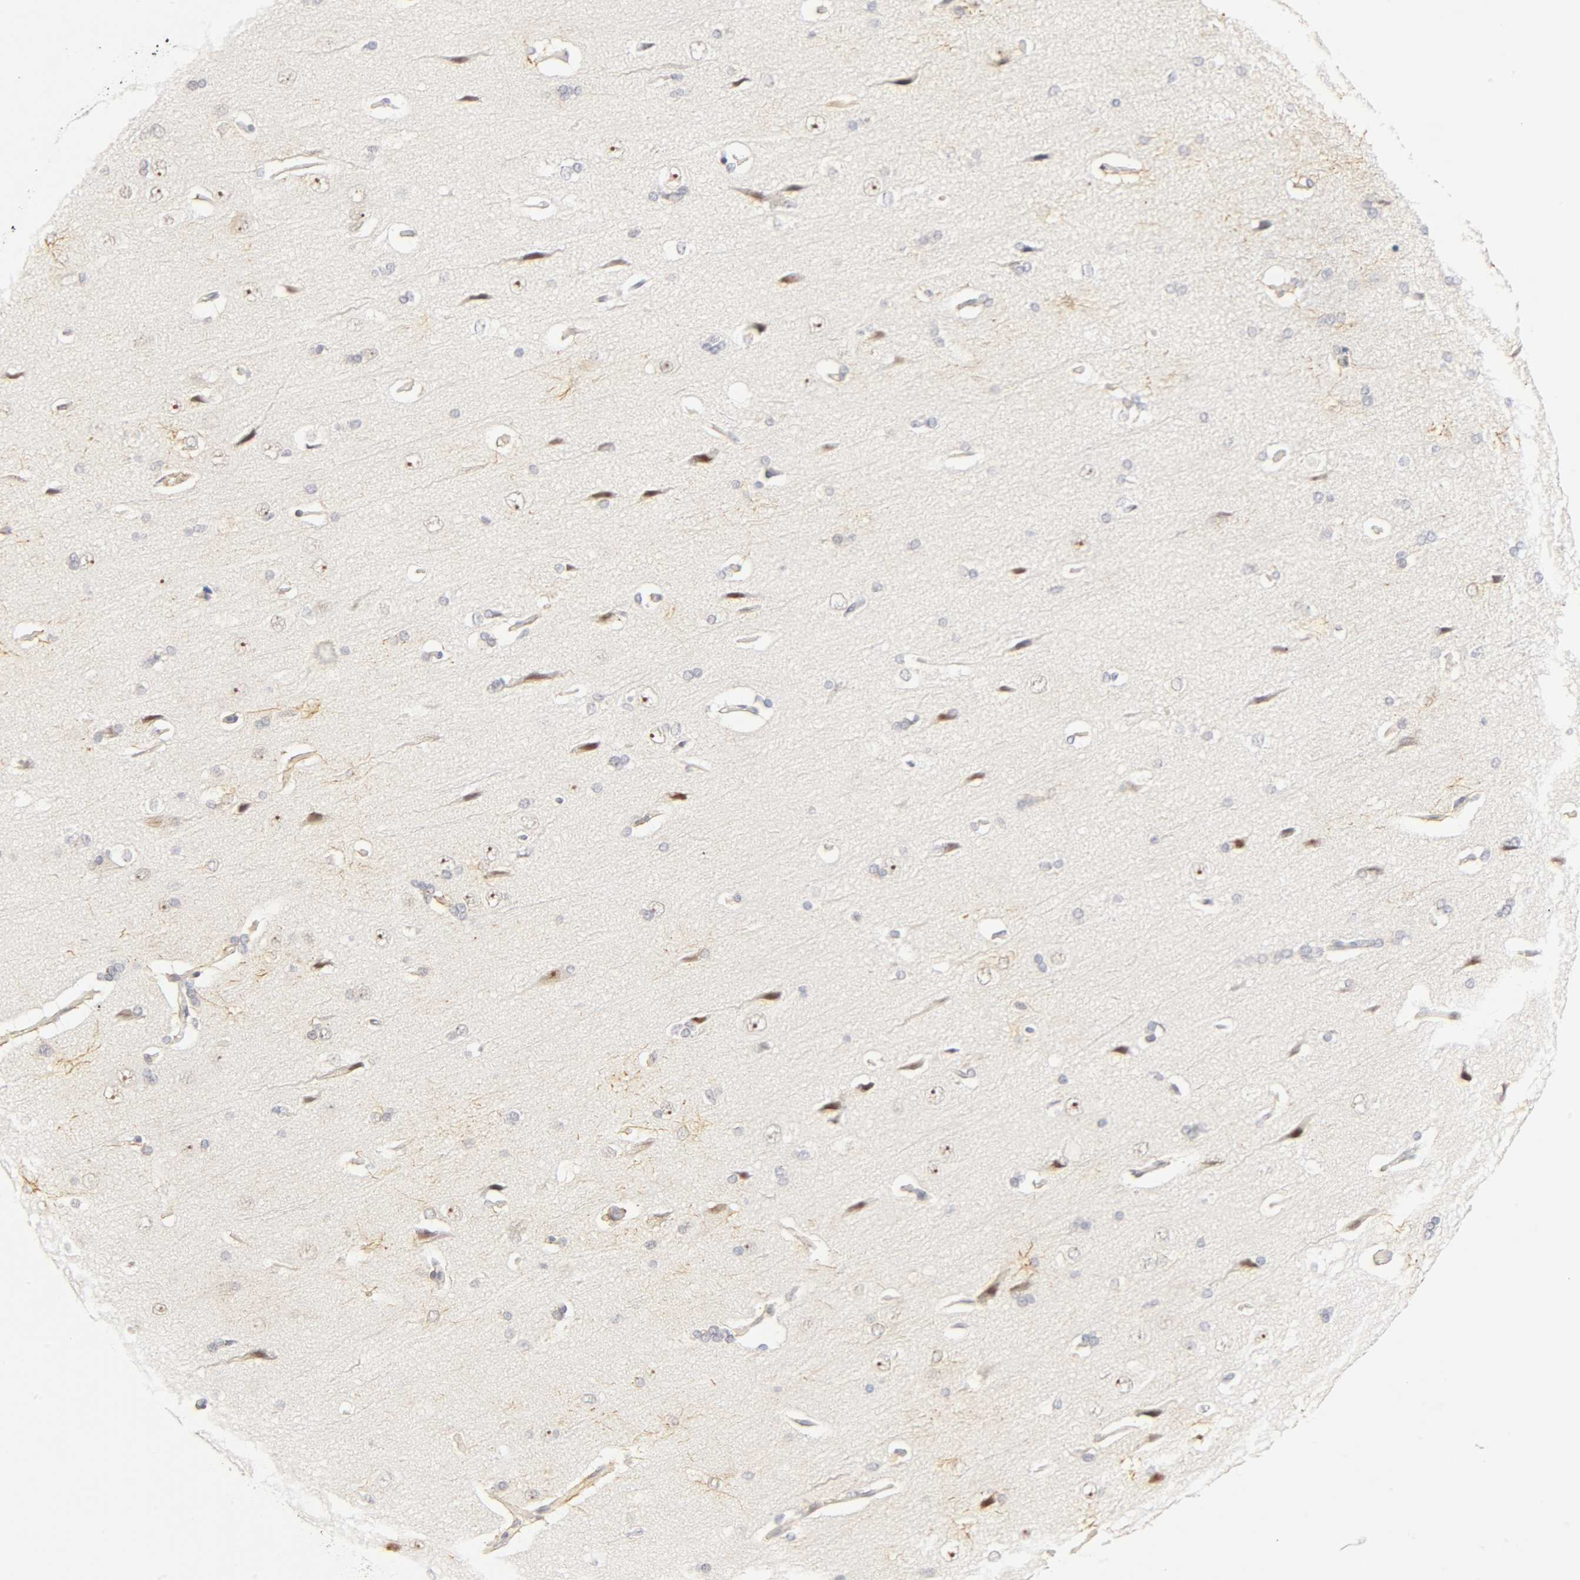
{"staining": {"intensity": "moderate", "quantity": "25%-75%", "location": "cytoplasmic/membranous"}, "tissue": "cerebral cortex", "cell_type": "Endothelial cells", "image_type": "normal", "snomed": [{"axis": "morphology", "description": "Normal tissue, NOS"}, {"axis": "topography", "description": "Cerebral cortex"}], "caption": "Endothelial cells demonstrate medium levels of moderate cytoplasmic/membranous expression in about 25%-75% of cells in benign human cerebral cortex.", "gene": "MNAT1", "patient": {"sex": "male", "age": 62}}